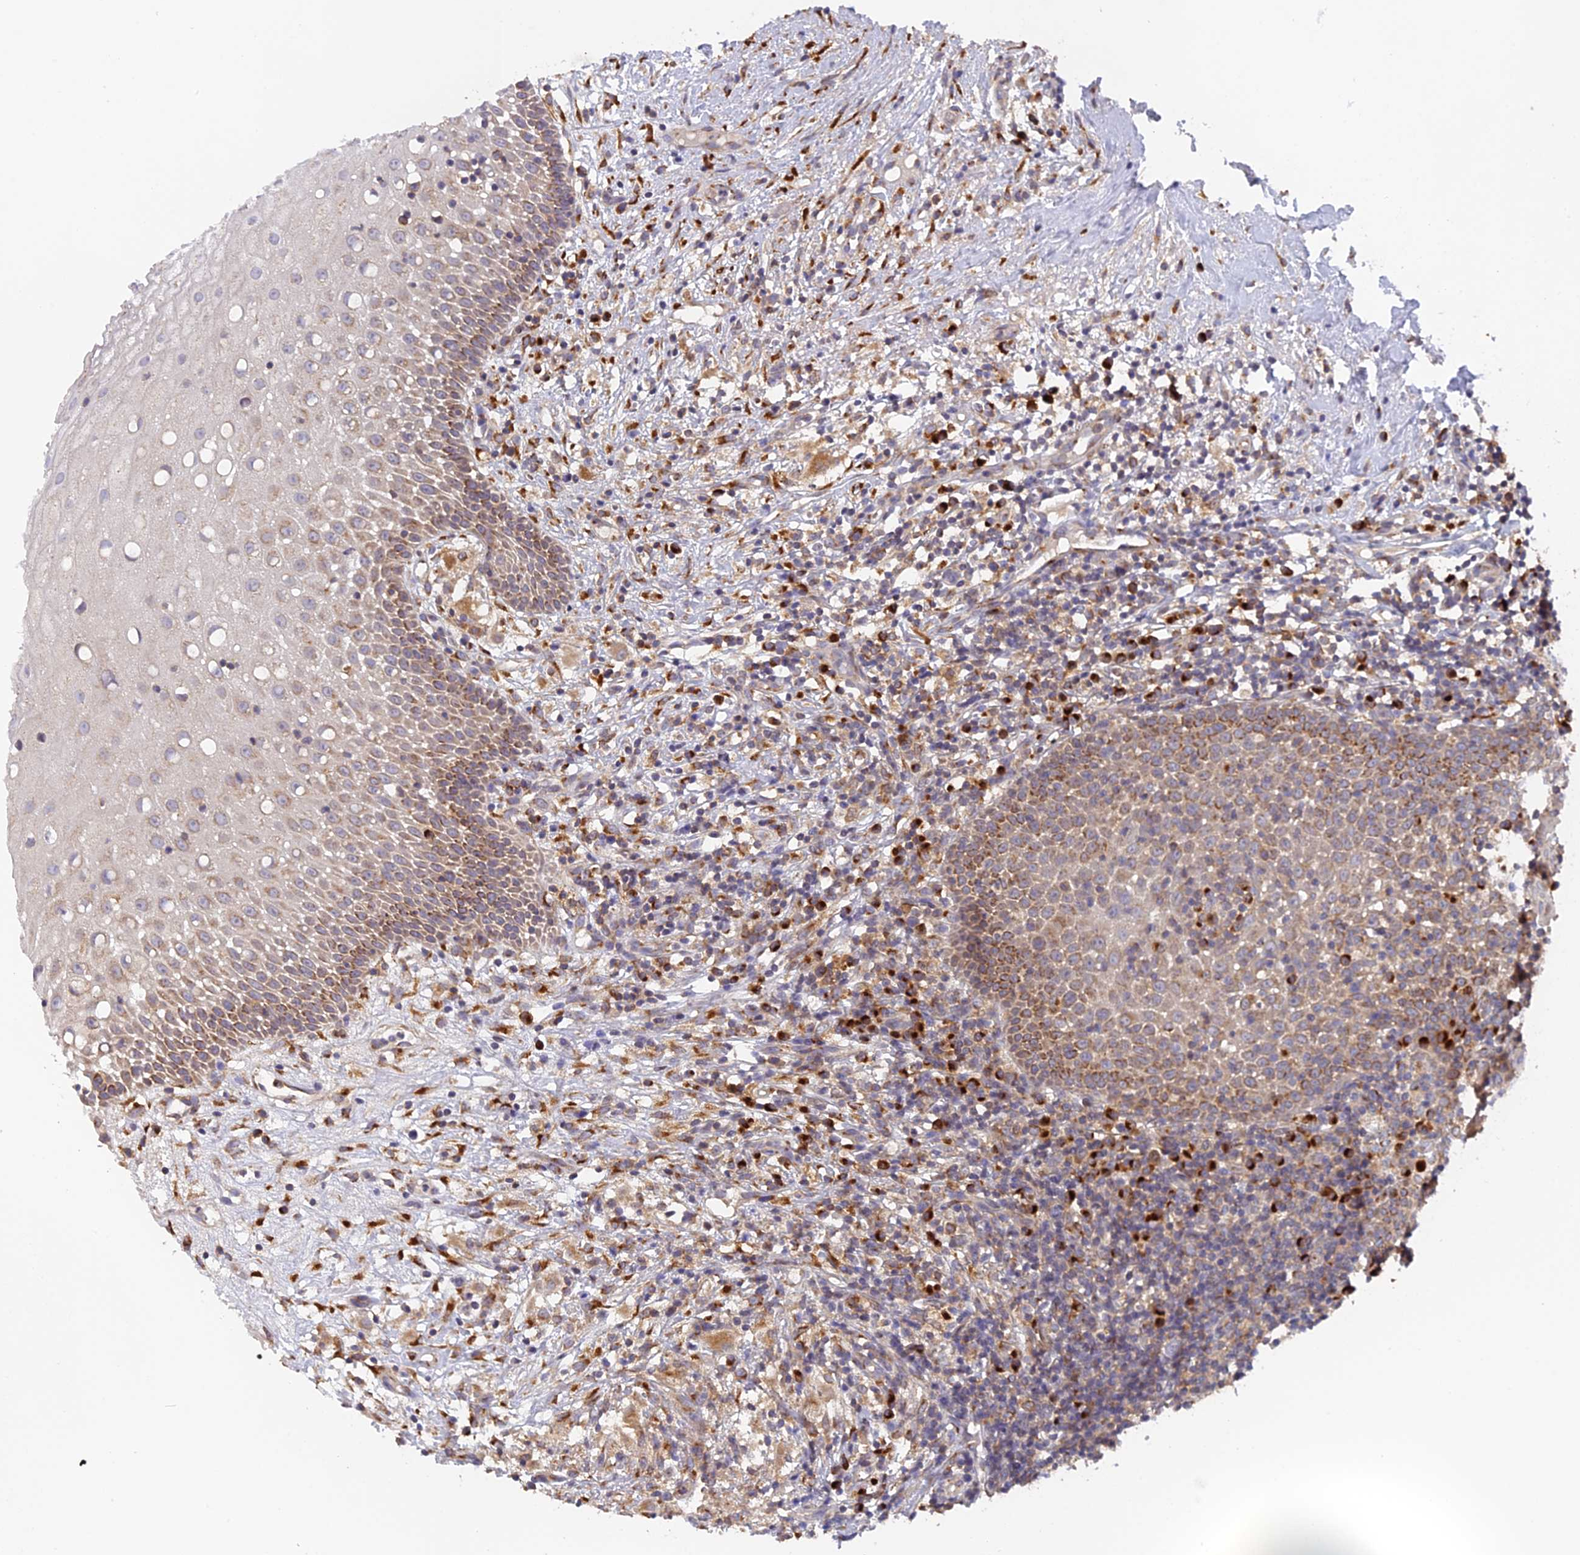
{"staining": {"intensity": "moderate", "quantity": ">75%", "location": "cytoplasmic/membranous"}, "tissue": "oral mucosa", "cell_type": "Squamous epithelial cells", "image_type": "normal", "snomed": [{"axis": "morphology", "description": "Normal tissue, NOS"}, {"axis": "topography", "description": "Oral tissue"}], "caption": "A high-resolution micrograph shows immunohistochemistry staining of benign oral mucosa, which demonstrates moderate cytoplasmic/membranous positivity in approximately >75% of squamous epithelial cells.", "gene": "SNX17", "patient": {"sex": "female", "age": 69}}